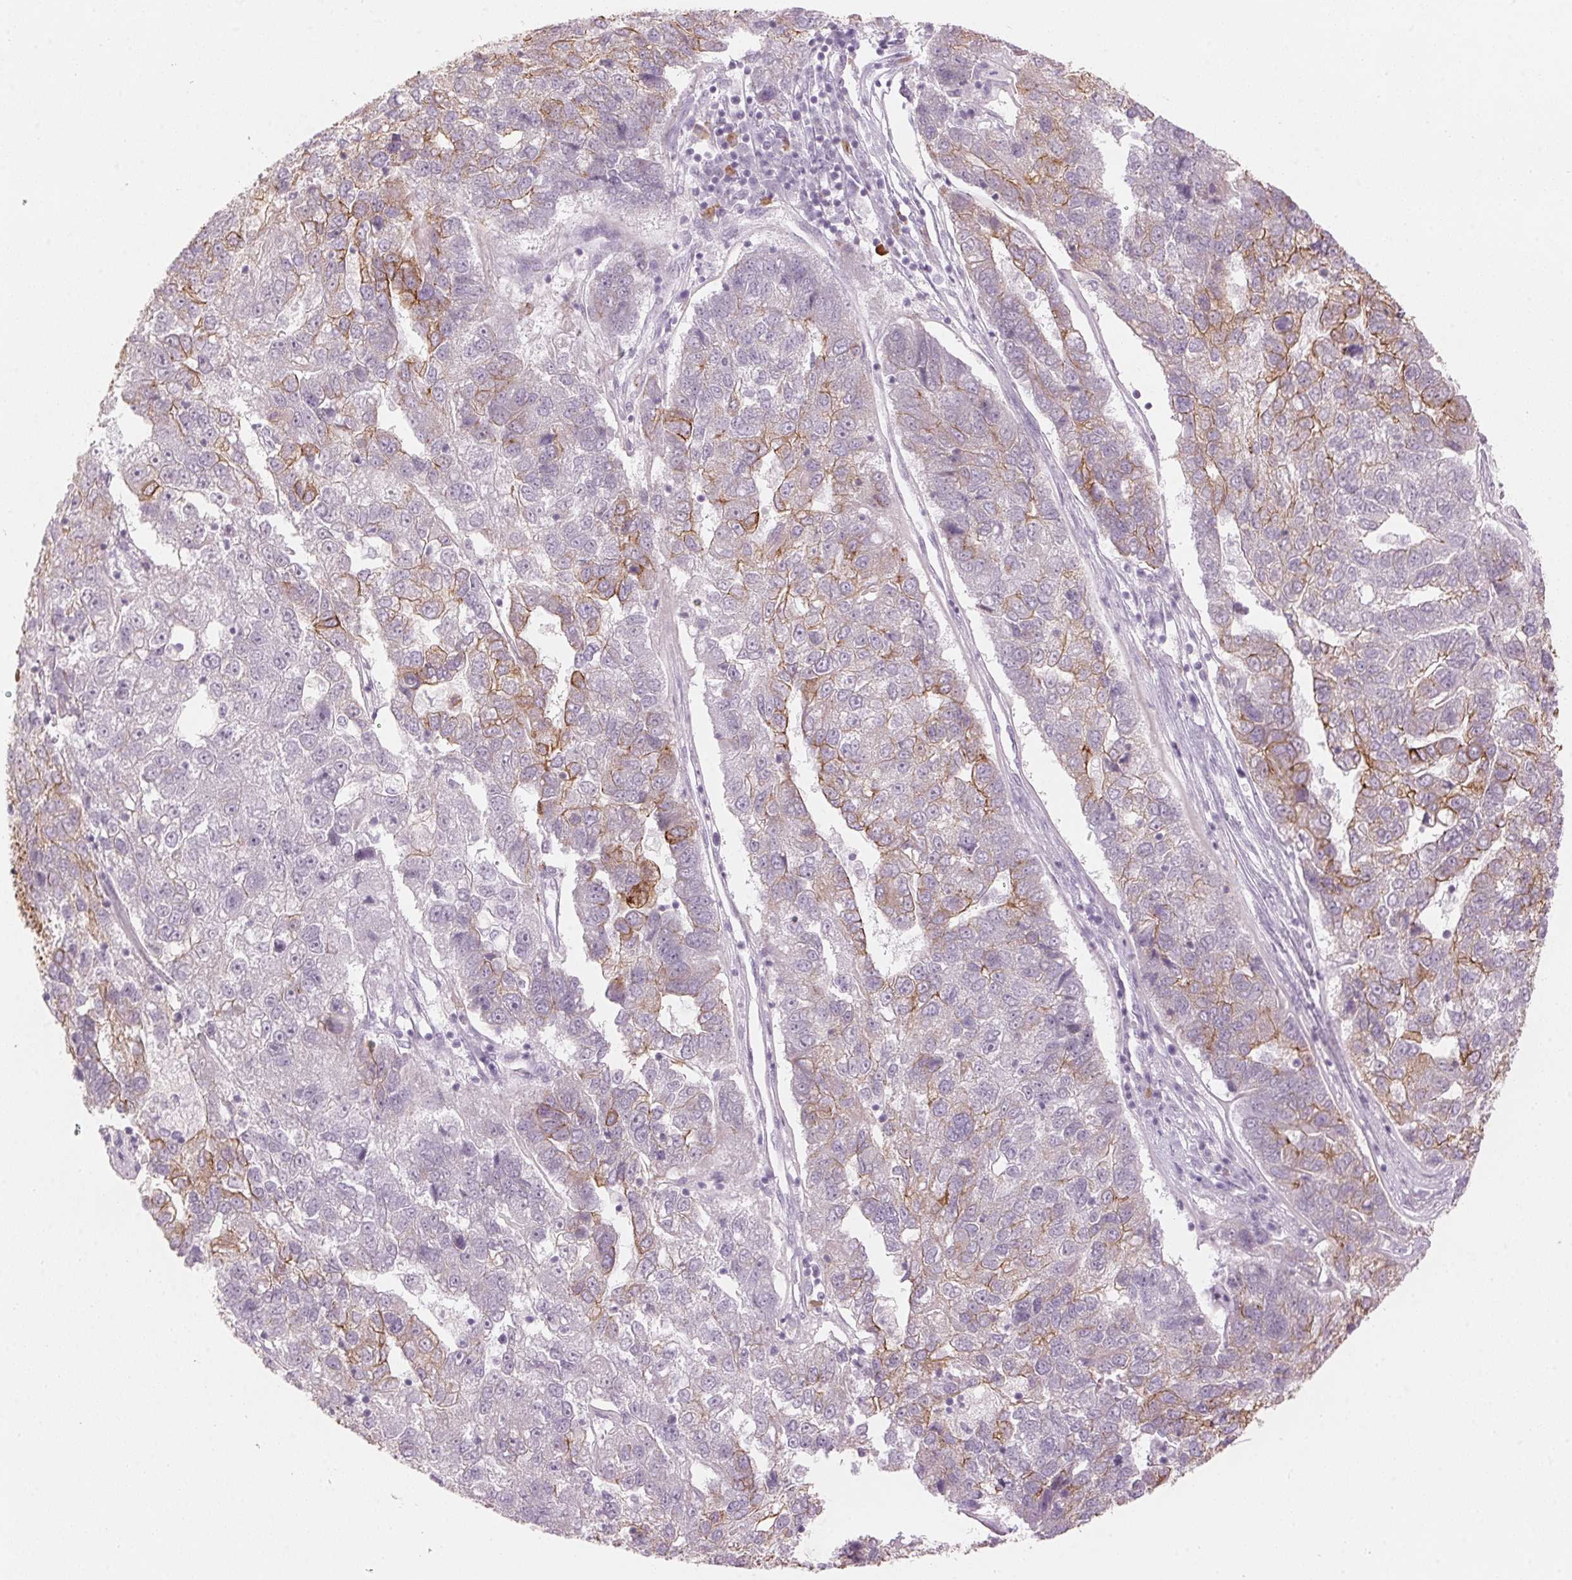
{"staining": {"intensity": "moderate", "quantity": "<25%", "location": "cytoplasmic/membranous"}, "tissue": "pancreatic cancer", "cell_type": "Tumor cells", "image_type": "cancer", "snomed": [{"axis": "morphology", "description": "Adenocarcinoma, NOS"}, {"axis": "topography", "description": "Pancreas"}], "caption": "IHC photomicrograph of adenocarcinoma (pancreatic) stained for a protein (brown), which exhibits low levels of moderate cytoplasmic/membranous expression in about <25% of tumor cells.", "gene": "SCTR", "patient": {"sex": "female", "age": 61}}